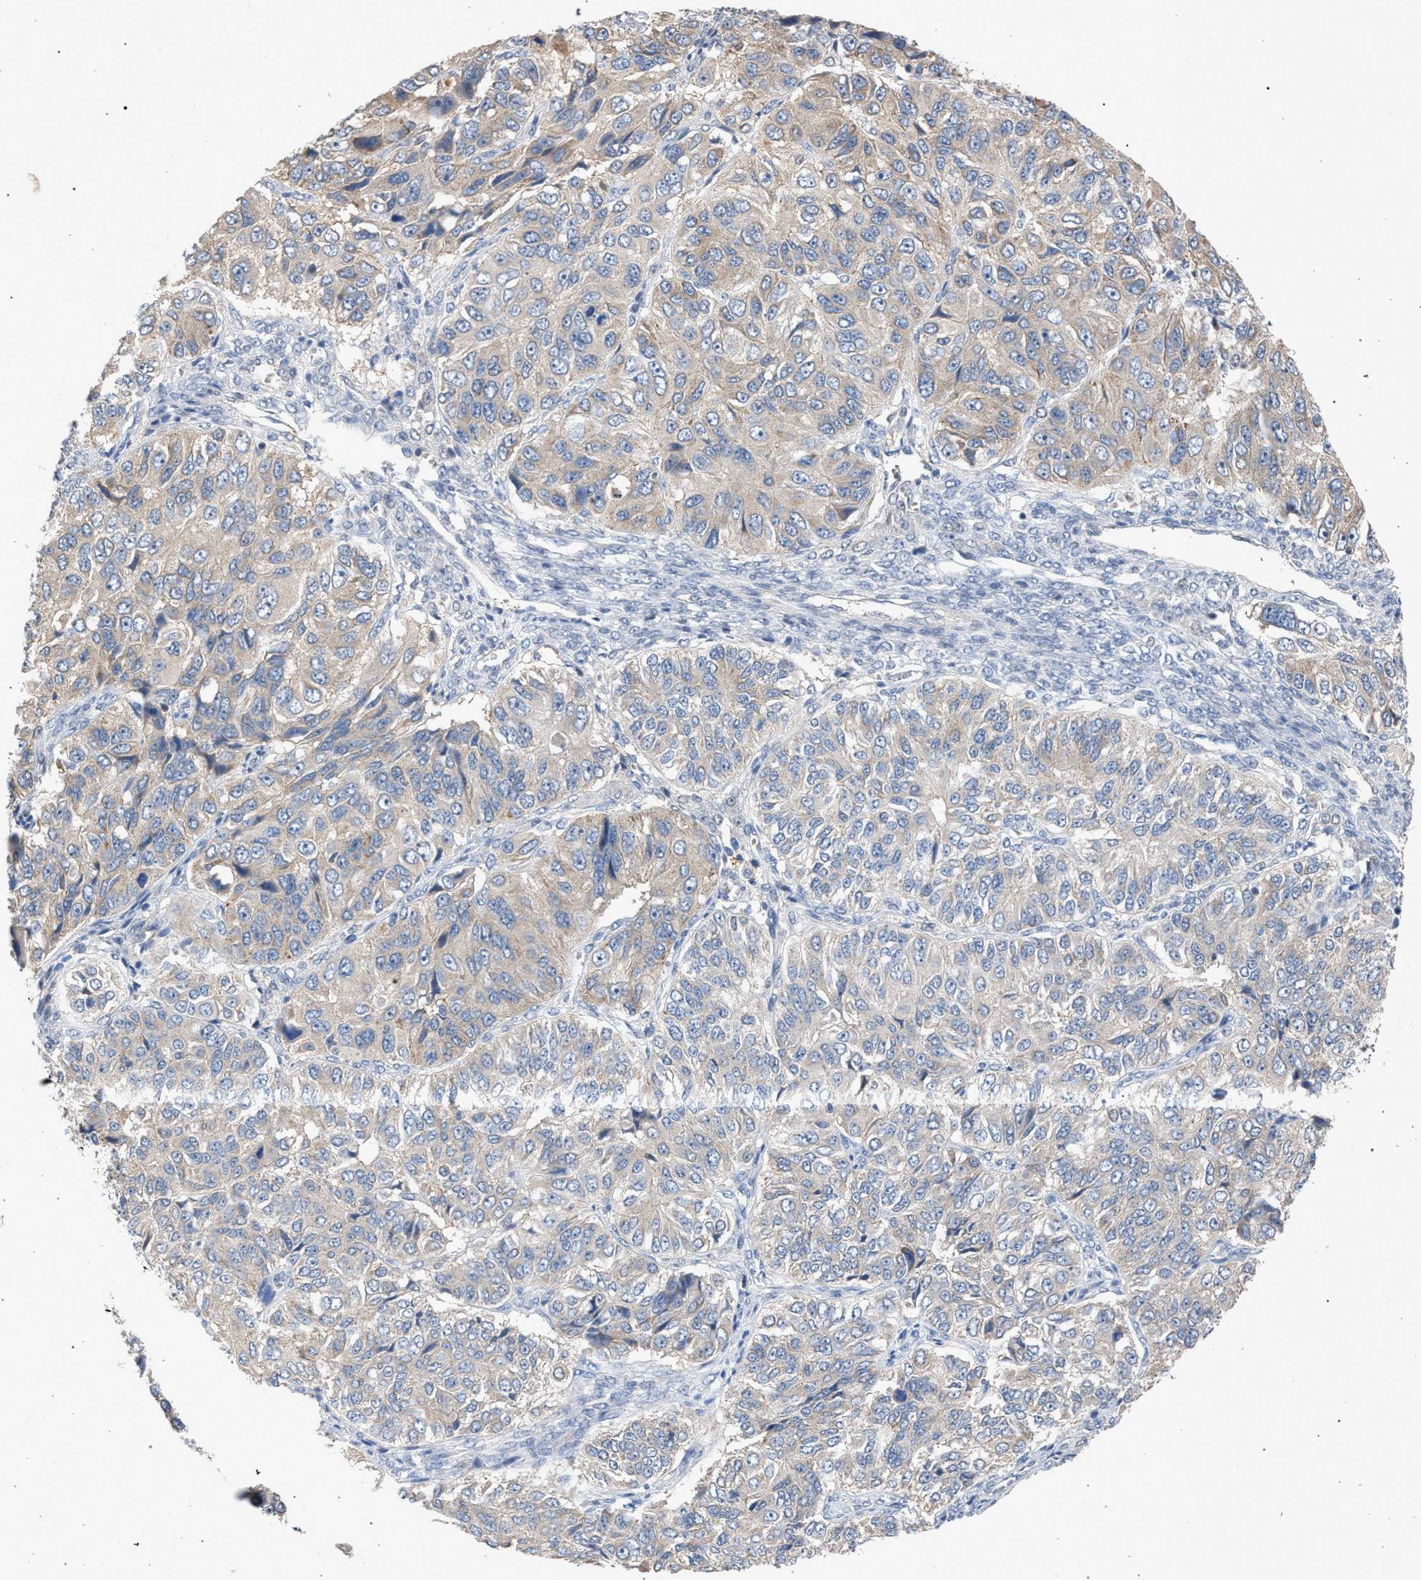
{"staining": {"intensity": "weak", "quantity": "<25%", "location": "cytoplasmic/membranous"}, "tissue": "ovarian cancer", "cell_type": "Tumor cells", "image_type": "cancer", "snomed": [{"axis": "morphology", "description": "Carcinoma, endometroid"}, {"axis": "topography", "description": "Ovary"}], "caption": "This is an IHC image of human ovarian cancer. There is no staining in tumor cells.", "gene": "TECPR1", "patient": {"sex": "female", "age": 51}}